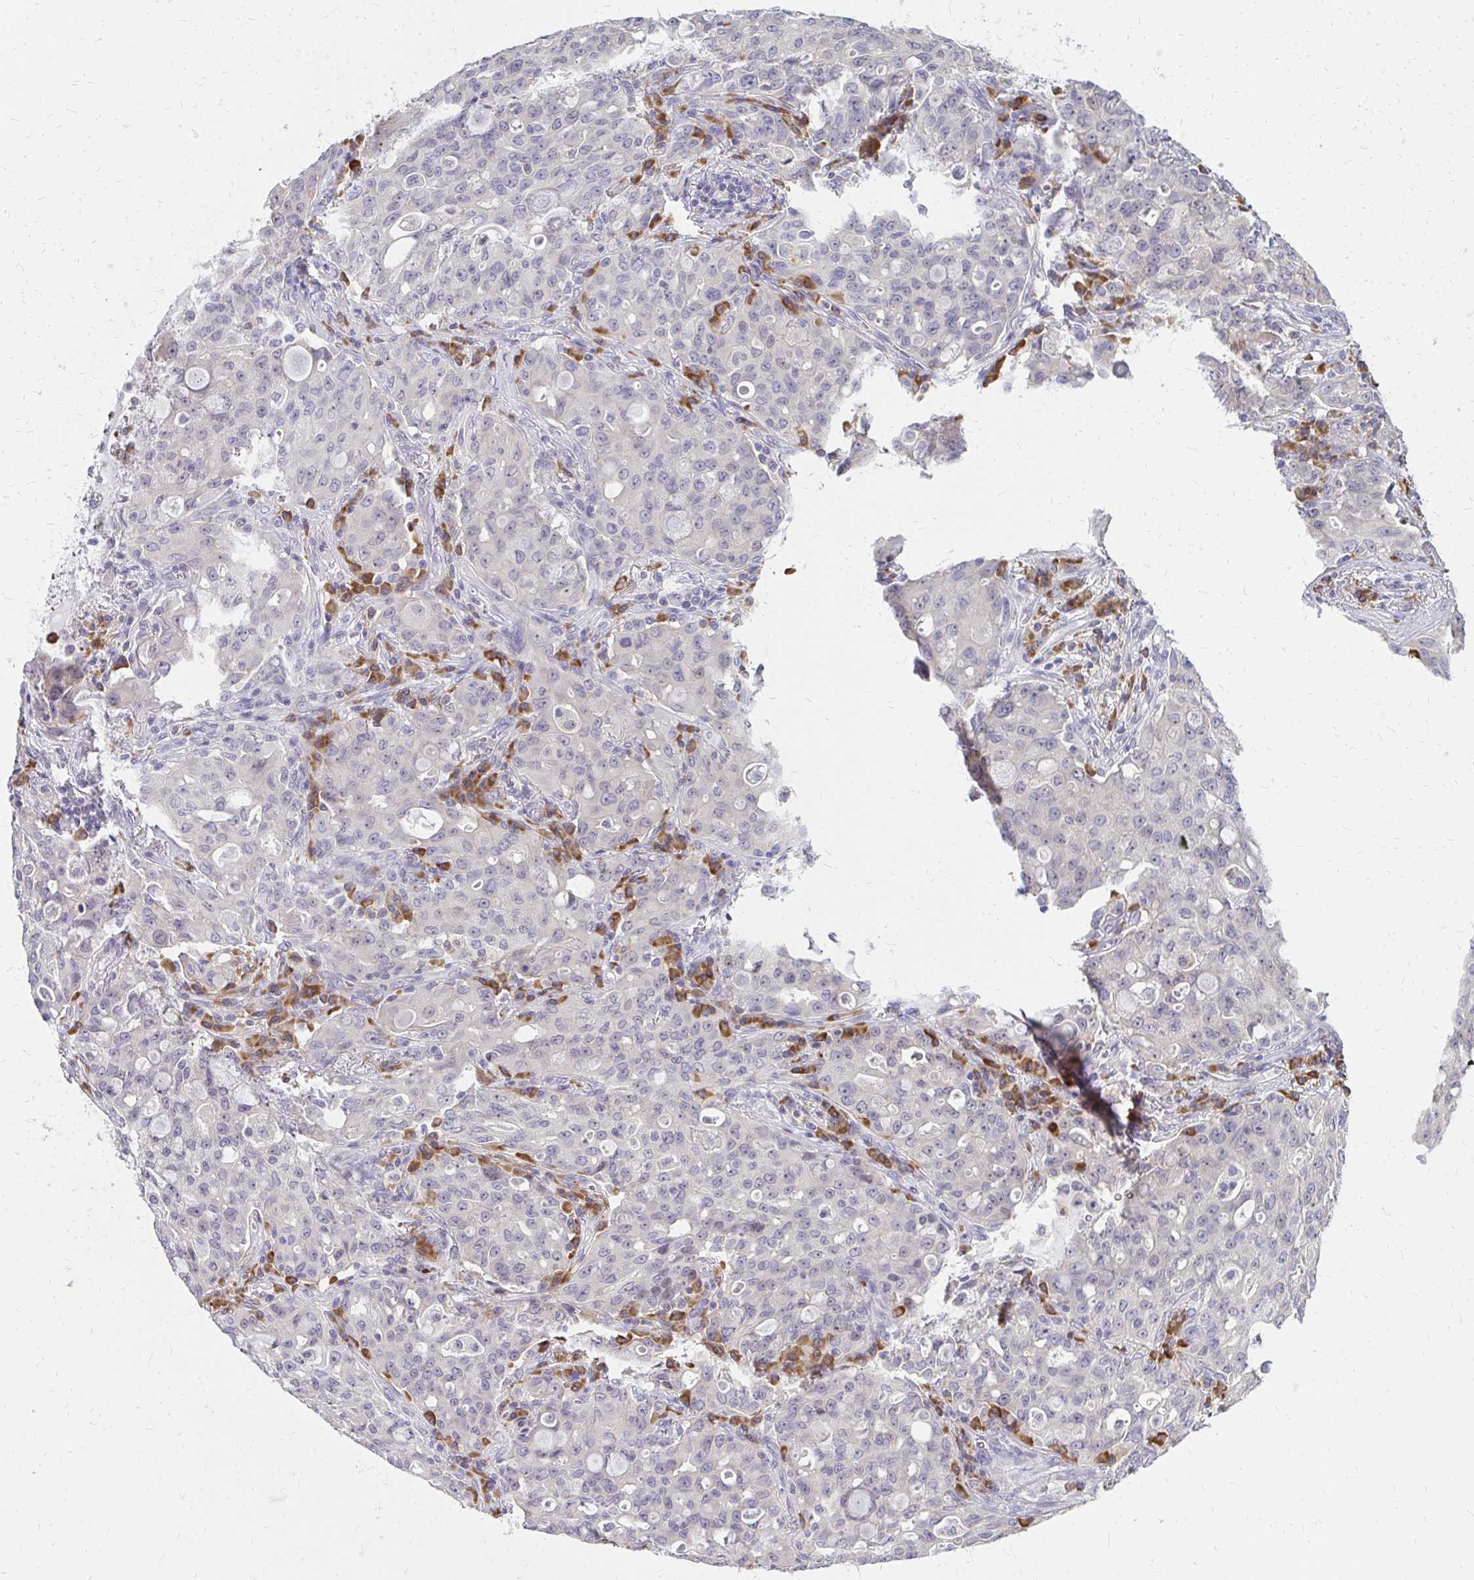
{"staining": {"intensity": "negative", "quantity": "none", "location": "none"}, "tissue": "lung cancer", "cell_type": "Tumor cells", "image_type": "cancer", "snomed": [{"axis": "morphology", "description": "Adenocarcinoma, NOS"}, {"axis": "topography", "description": "Lung"}], "caption": "IHC photomicrograph of lung adenocarcinoma stained for a protein (brown), which shows no expression in tumor cells.", "gene": "FAM9A", "patient": {"sex": "female", "age": 44}}